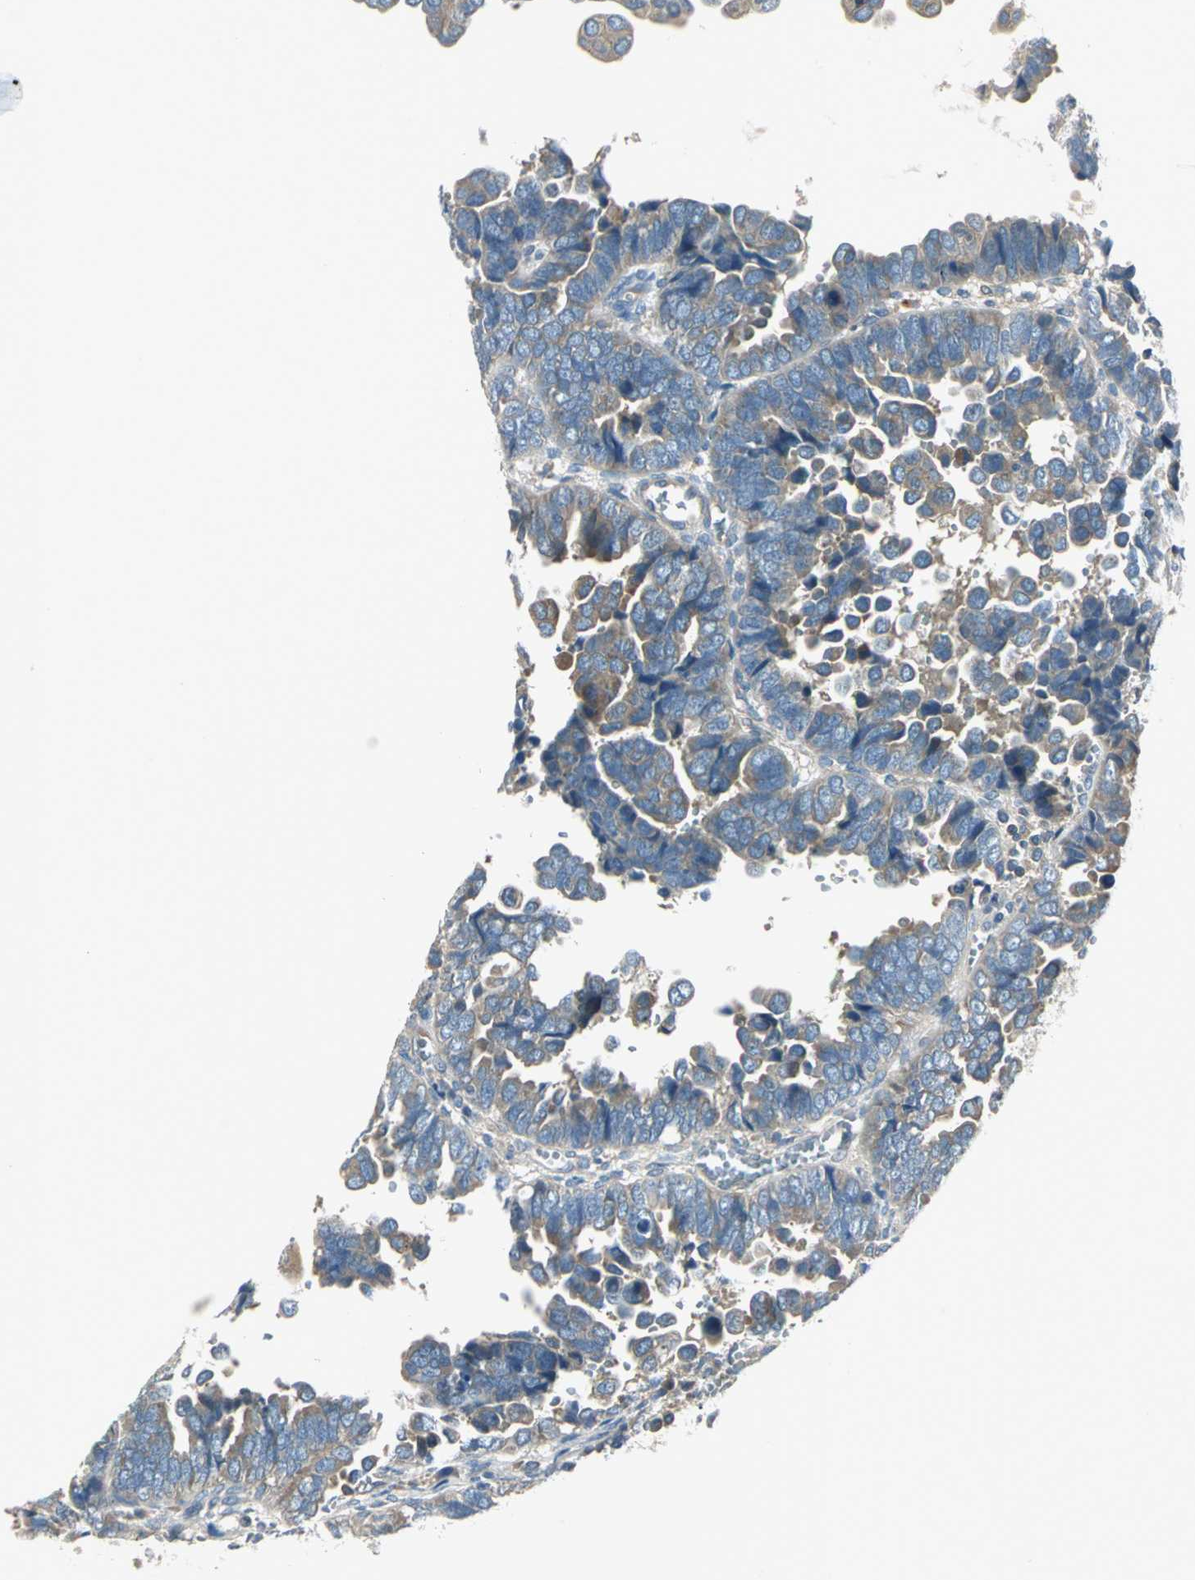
{"staining": {"intensity": "moderate", "quantity": ">75%", "location": "cytoplasmic/membranous"}, "tissue": "endometrial cancer", "cell_type": "Tumor cells", "image_type": "cancer", "snomed": [{"axis": "morphology", "description": "Adenocarcinoma, NOS"}, {"axis": "topography", "description": "Endometrium"}], "caption": "Tumor cells show medium levels of moderate cytoplasmic/membranous expression in about >75% of cells in human endometrial cancer (adenocarcinoma).", "gene": "PRKAA1", "patient": {"sex": "female", "age": 75}}